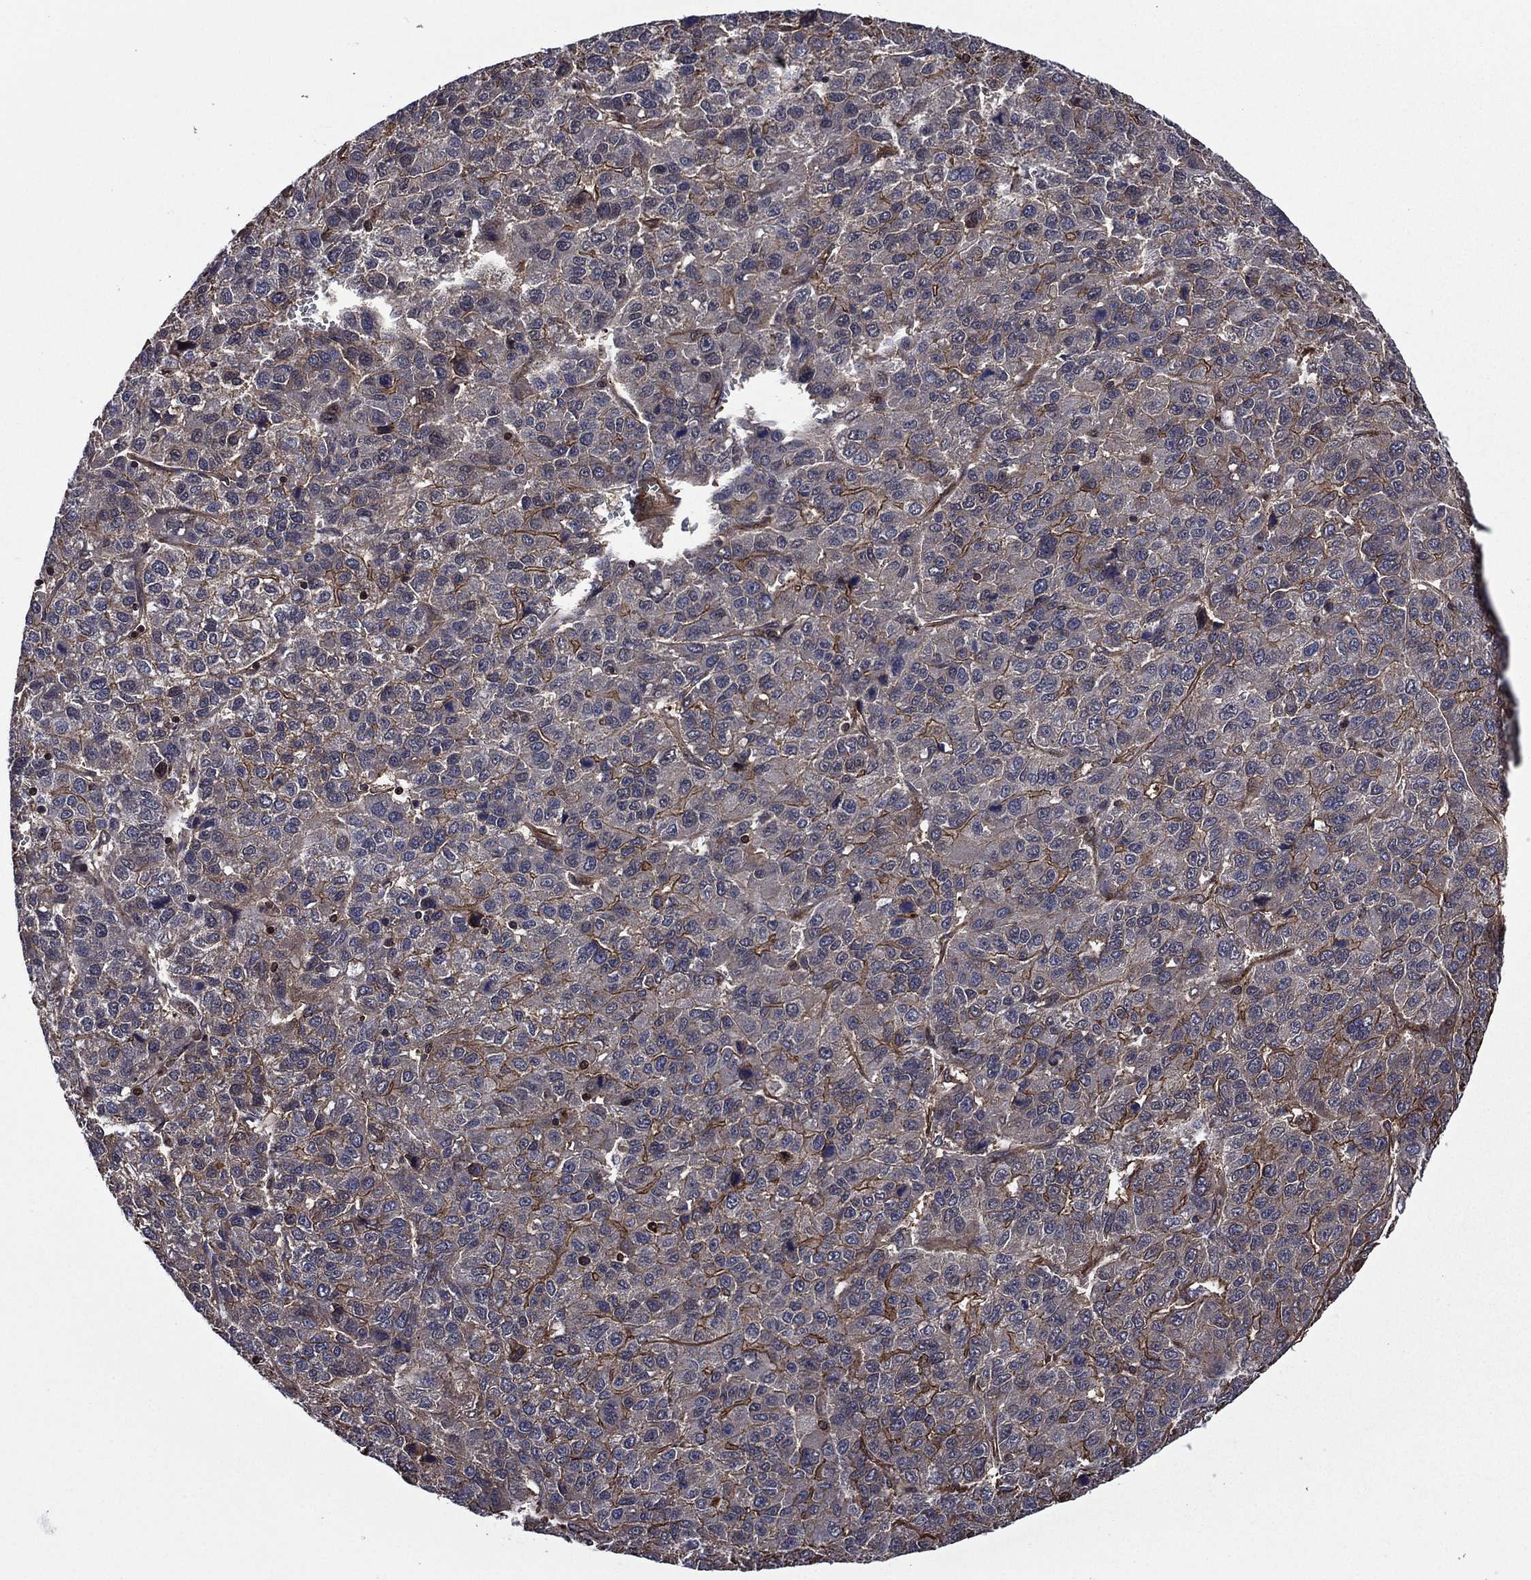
{"staining": {"intensity": "negative", "quantity": "none", "location": "none"}, "tissue": "liver cancer", "cell_type": "Tumor cells", "image_type": "cancer", "snomed": [{"axis": "morphology", "description": "Carcinoma, Hepatocellular, NOS"}, {"axis": "topography", "description": "Liver"}], "caption": "Tumor cells are negative for protein expression in human liver cancer.", "gene": "PLPP3", "patient": {"sex": "male", "age": 69}}